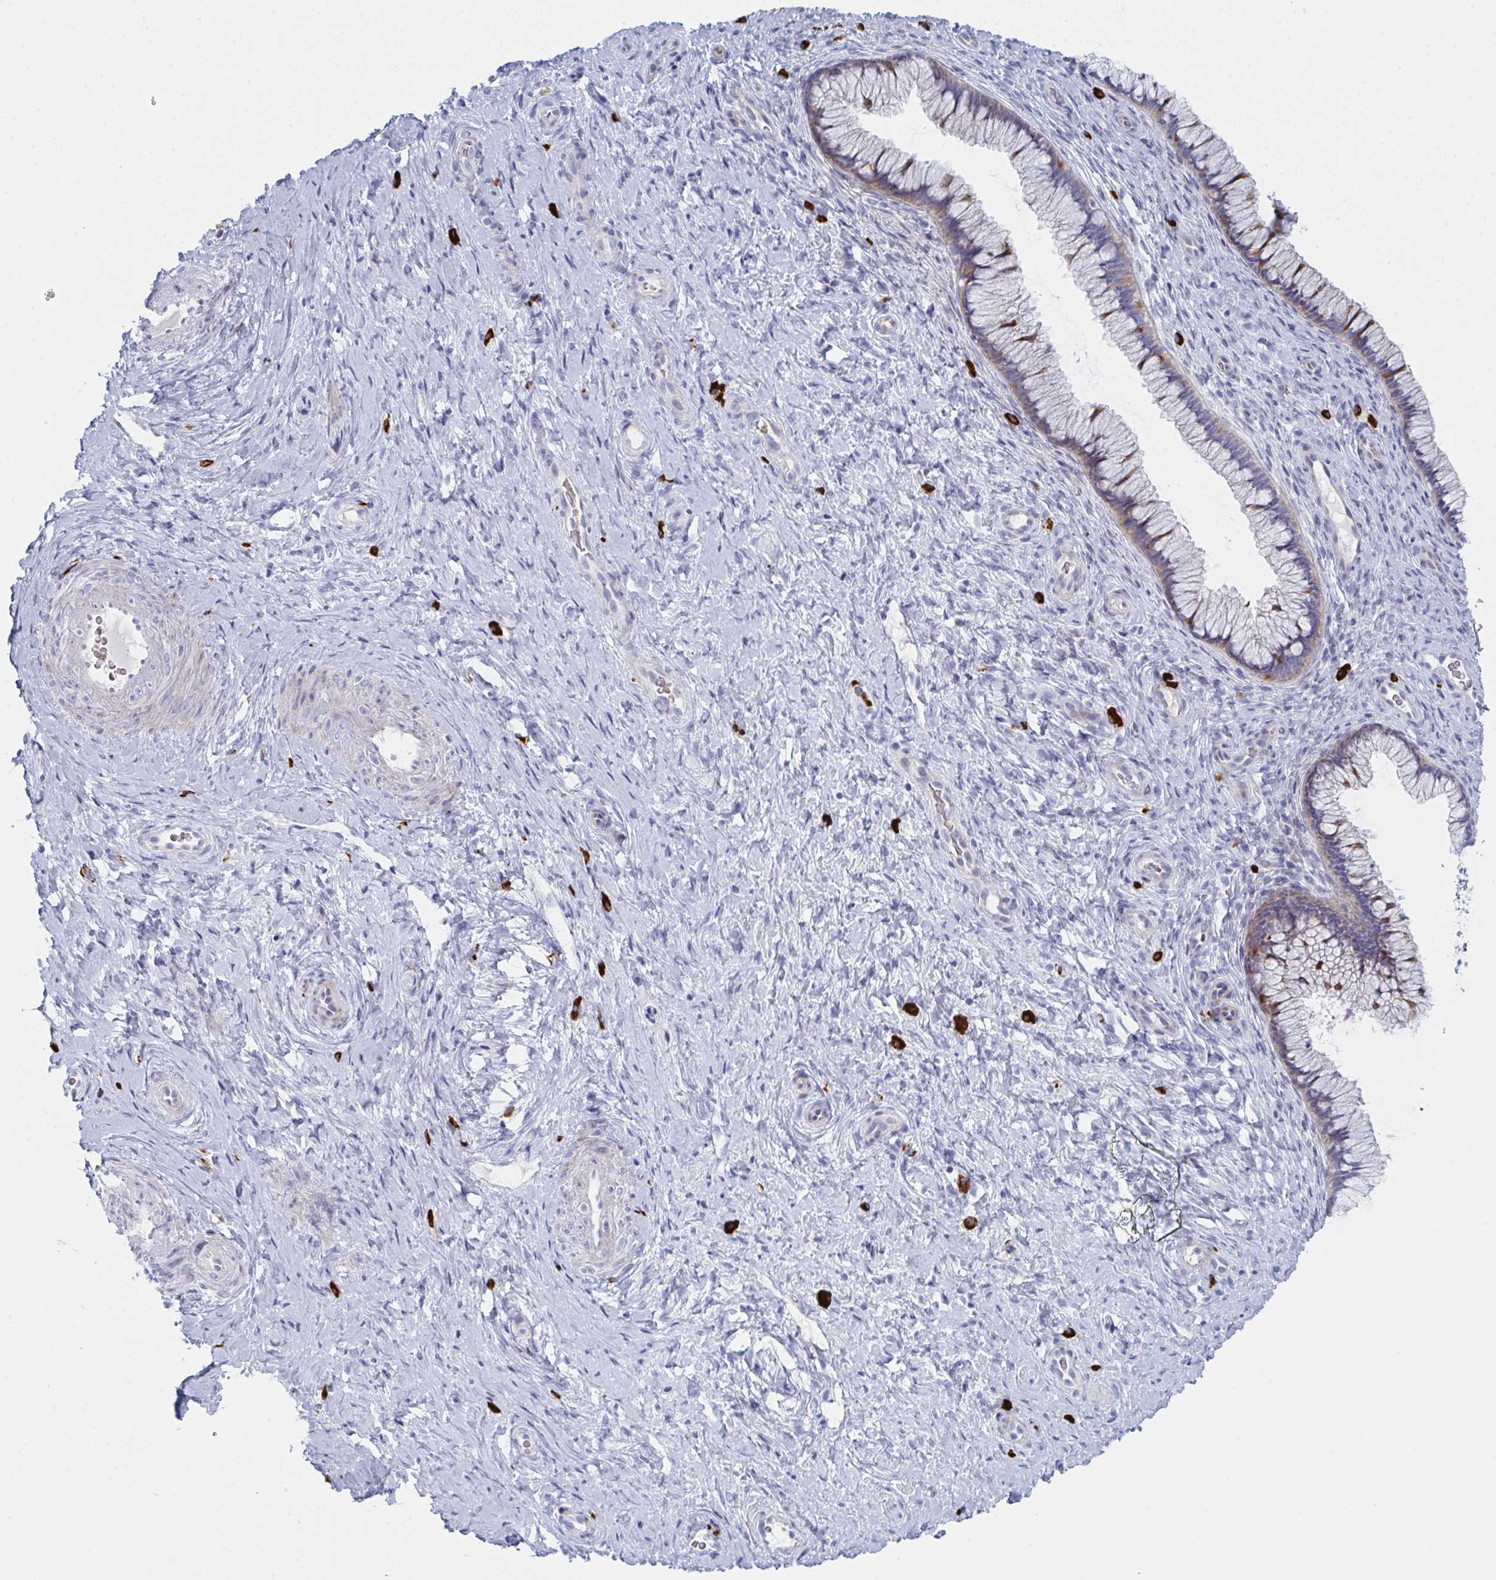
{"staining": {"intensity": "weak", "quantity": "25%-75%", "location": "cytoplasmic/membranous"}, "tissue": "cervix", "cell_type": "Glandular cells", "image_type": "normal", "snomed": [{"axis": "morphology", "description": "Normal tissue, NOS"}, {"axis": "topography", "description": "Cervix"}], "caption": "Immunohistochemistry (IHC) of benign cervix displays low levels of weak cytoplasmic/membranous staining in about 25%-75% of glandular cells.", "gene": "ZNF684", "patient": {"sex": "female", "age": 34}}